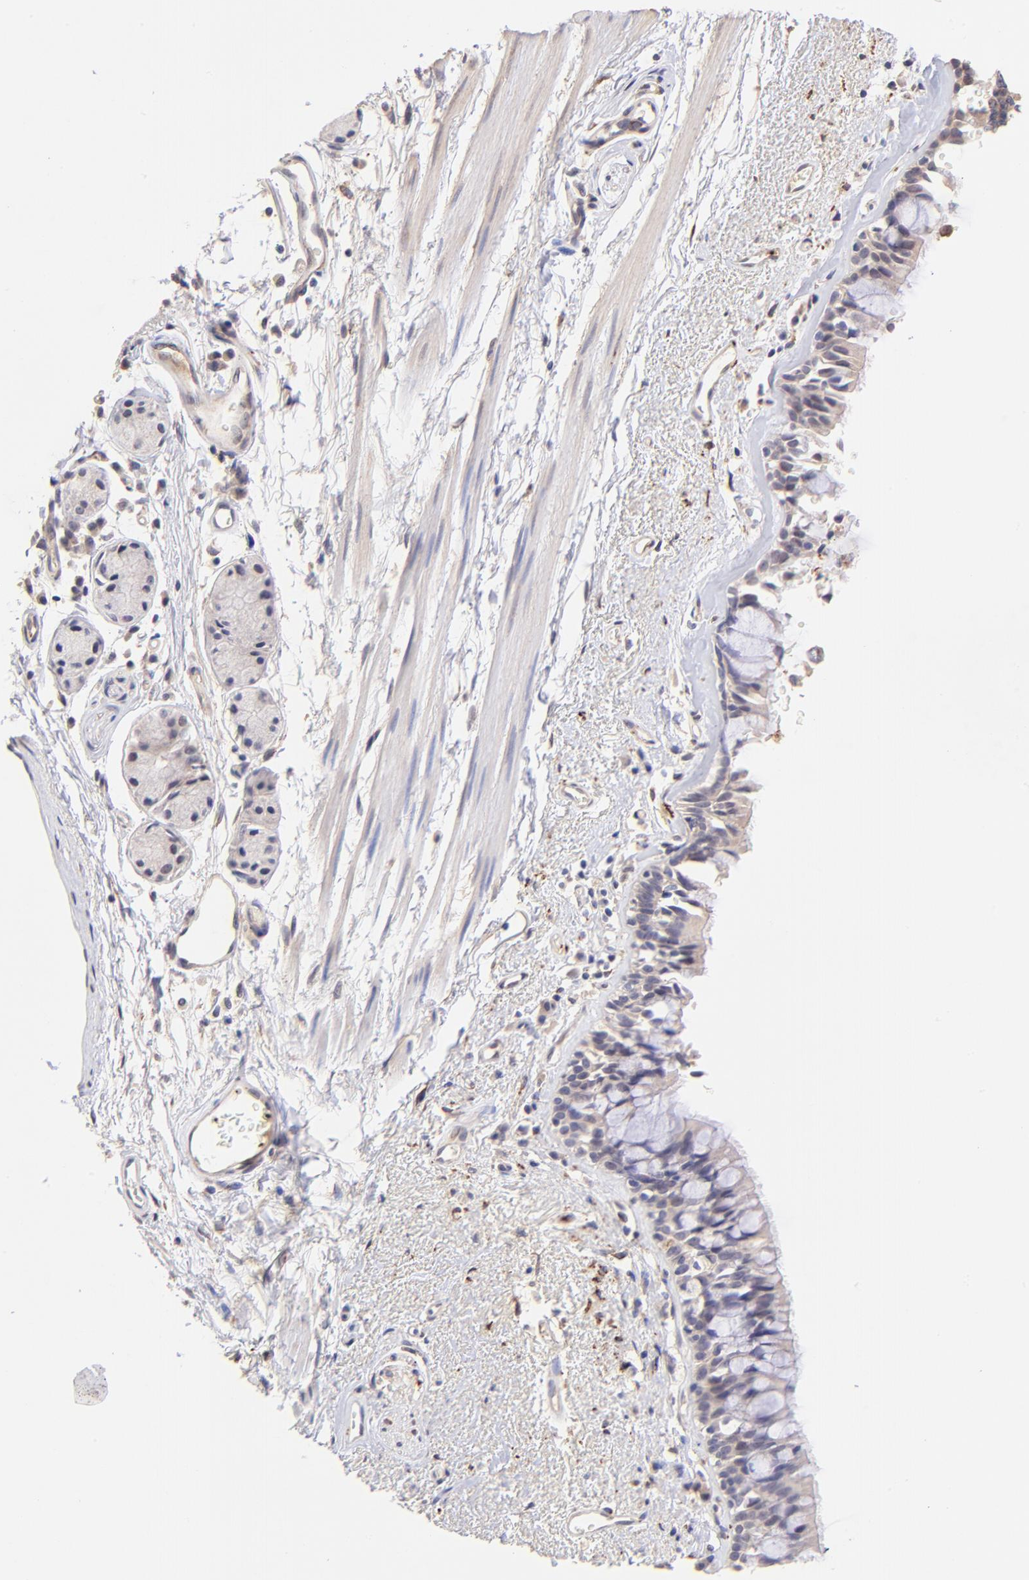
{"staining": {"intensity": "weak", "quantity": "25%-75%", "location": "cytoplasmic/membranous"}, "tissue": "bronchus", "cell_type": "Respiratory epithelial cells", "image_type": "normal", "snomed": [{"axis": "morphology", "description": "Normal tissue, NOS"}, {"axis": "morphology", "description": "Adenocarcinoma, NOS"}, {"axis": "topography", "description": "Bronchus"}, {"axis": "topography", "description": "Lung"}], "caption": "Immunohistochemistry (IHC) of normal human bronchus exhibits low levels of weak cytoplasmic/membranous expression in approximately 25%-75% of respiratory epithelial cells. (Brightfield microscopy of DAB IHC at high magnification).", "gene": "SPARC", "patient": {"sex": "male", "age": 71}}